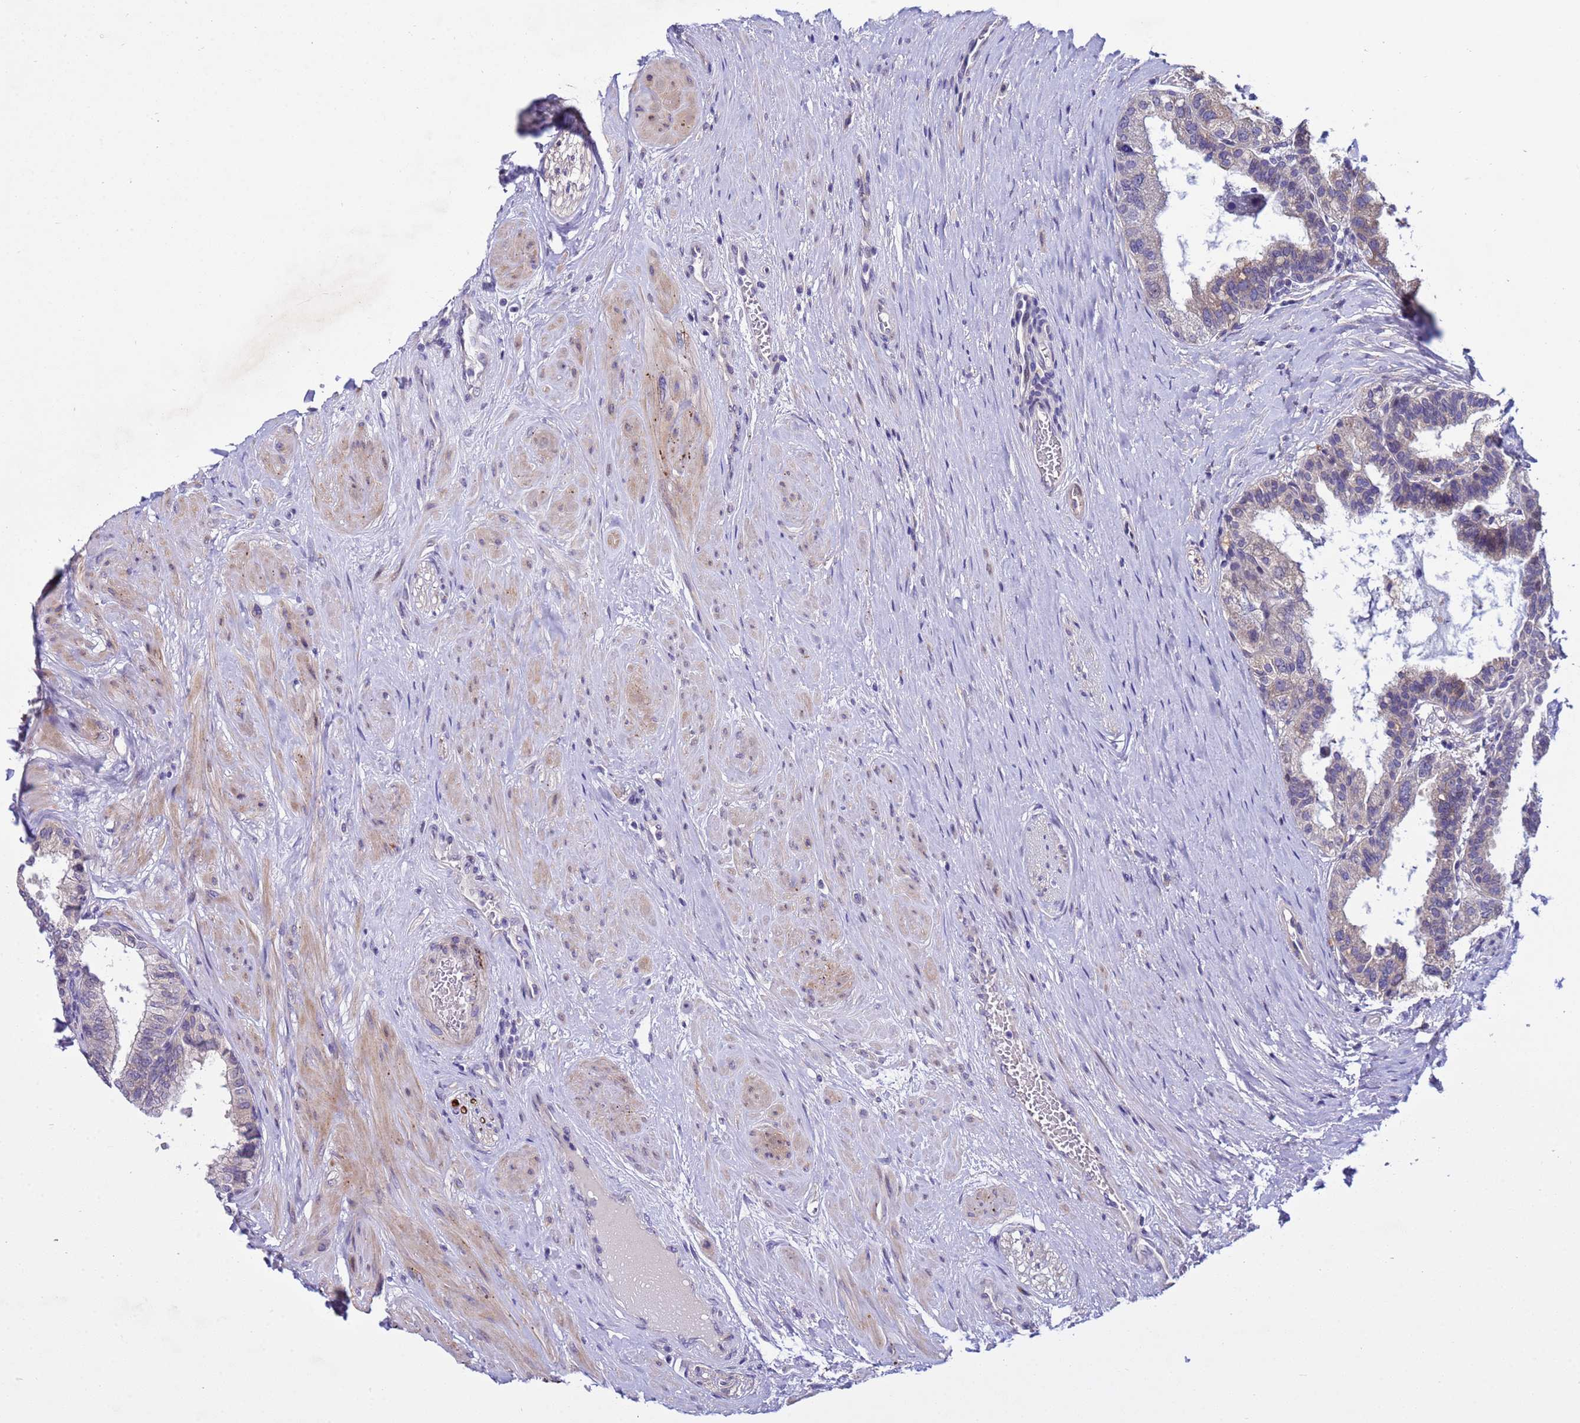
{"staining": {"intensity": "moderate", "quantity": "<25%", "location": "cytoplasmic/membranous"}, "tissue": "prostate", "cell_type": "Glandular cells", "image_type": "normal", "snomed": [{"axis": "morphology", "description": "Normal tissue, NOS"}, {"axis": "topography", "description": "Prostate"}], "caption": "Immunohistochemical staining of benign human prostate exhibits low levels of moderate cytoplasmic/membranous staining in approximately <25% of glandular cells. The staining is performed using DAB brown chromogen to label protein expression. The nuclei are counter-stained blue using hematoxylin.", "gene": "IGSF11", "patient": {"sex": "male", "age": 60}}